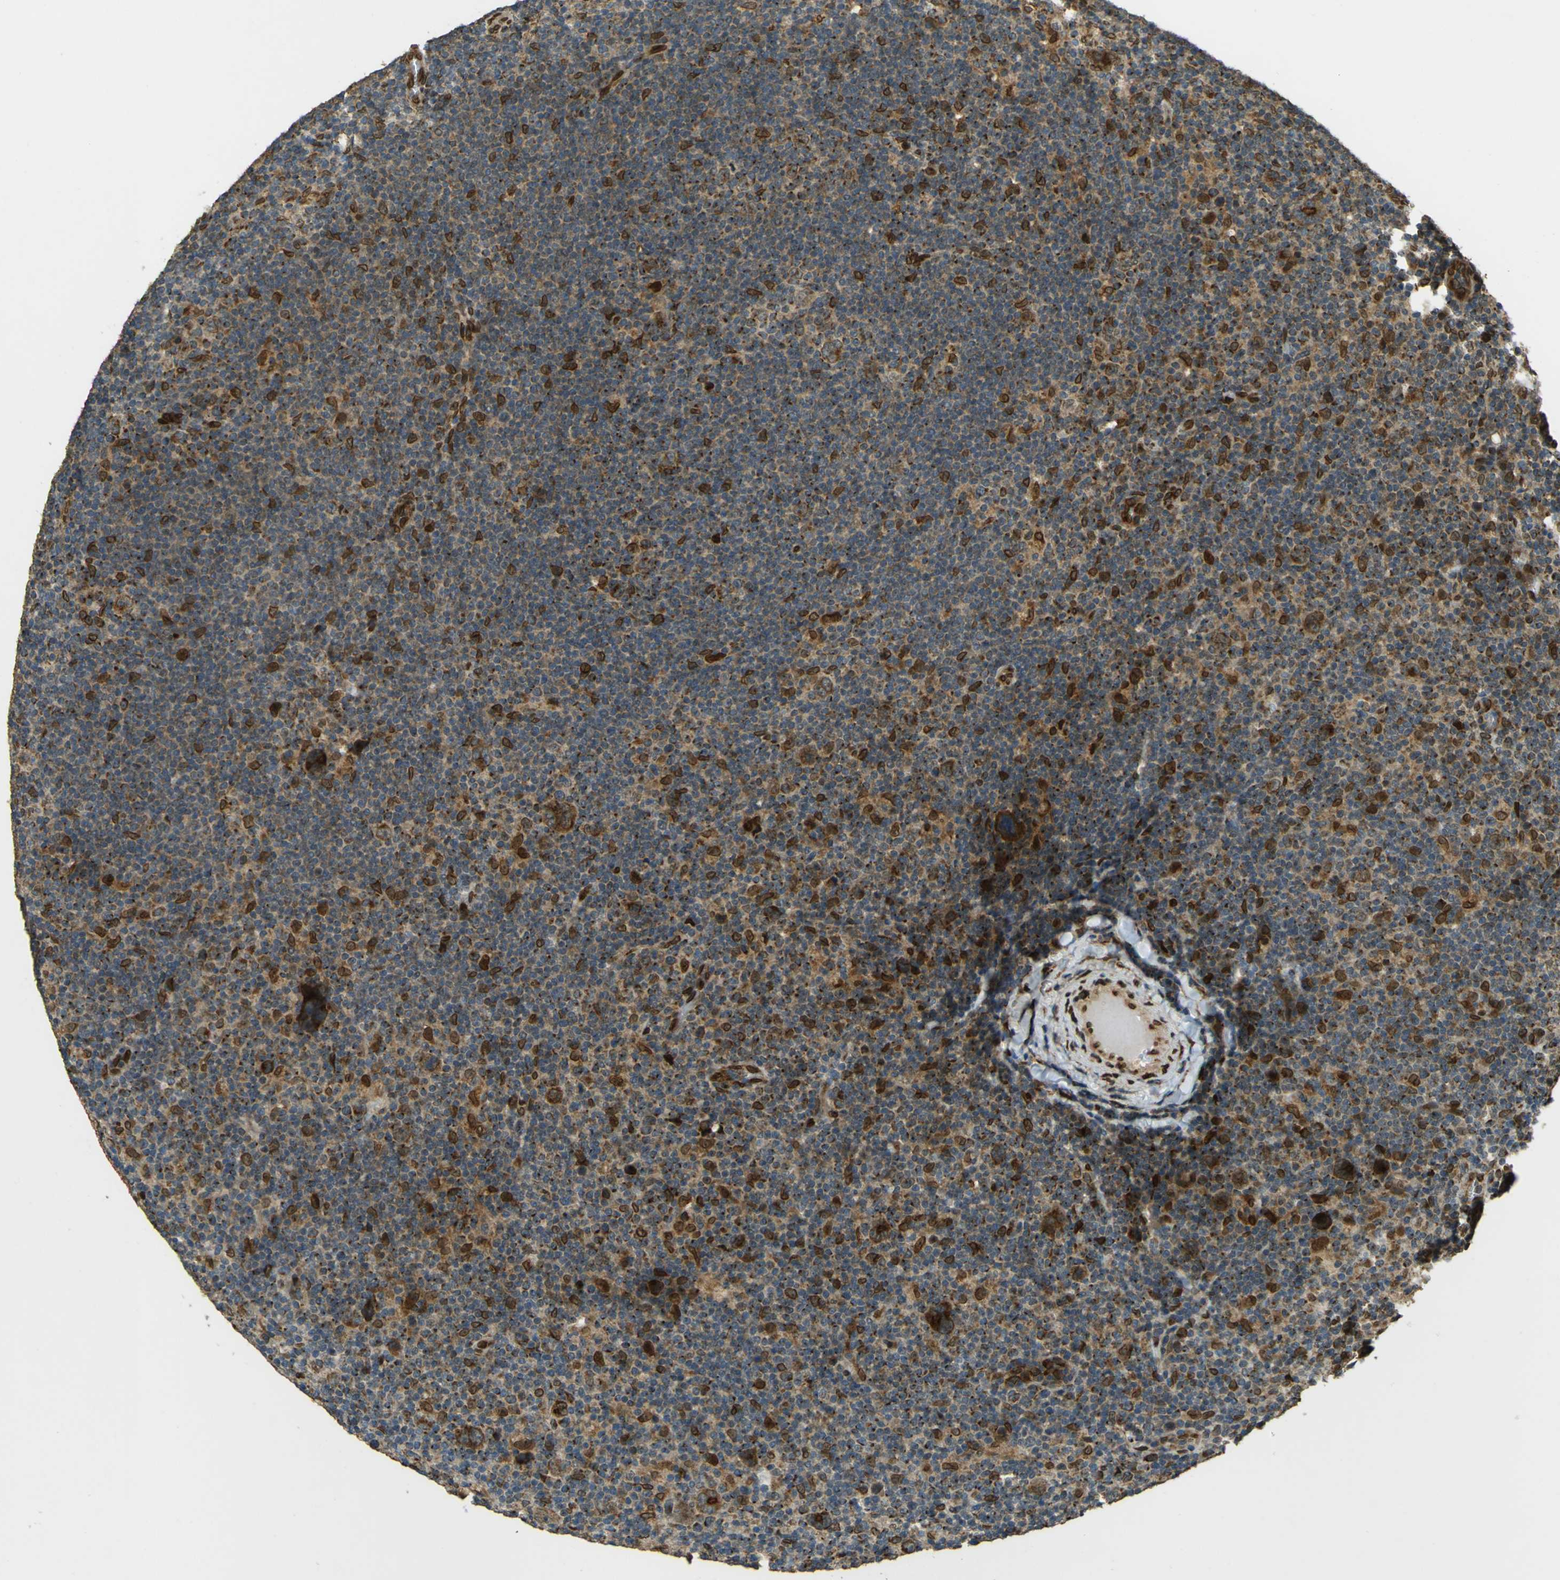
{"staining": {"intensity": "moderate", "quantity": ">75%", "location": "cytoplasmic/membranous"}, "tissue": "lymphoma", "cell_type": "Tumor cells", "image_type": "cancer", "snomed": [{"axis": "morphology", "description": "Hodgkin's disease, NOS"}, {"axis": "topography", "description": "Lymph node"}], "caption": "Protein analysis of lymphoma tissue reveals moderate cytoplasmic/membranous expression in about >75% of tumor cells. (DAB (3,3'-diaminobenzidine) = brown stain, brightfield microscopy at high magnification).", "gene": "GALNT1", "patient": {"sex": "female", "age": 57}}